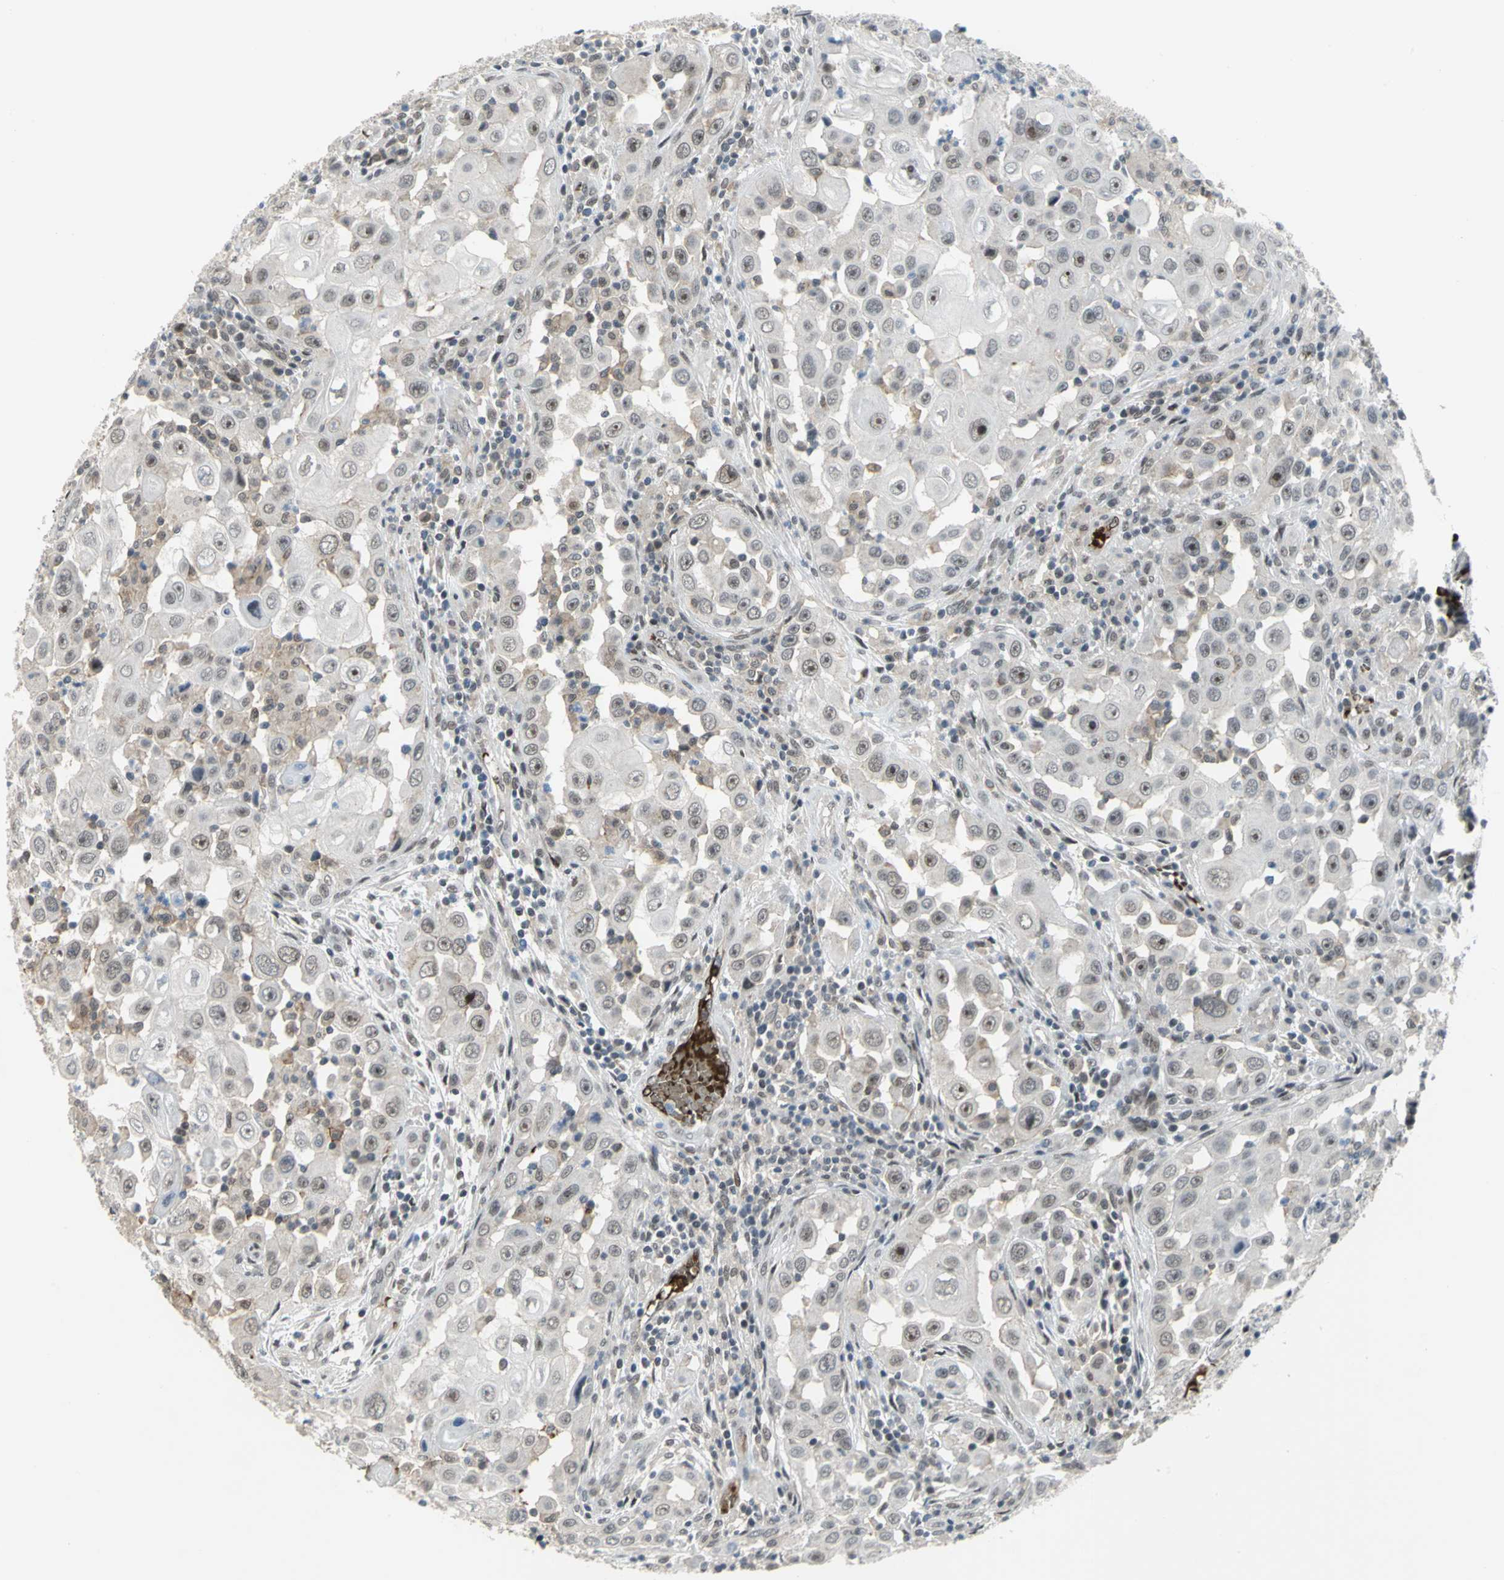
{"staining": {"intensity": "weak", "quantity": "25%-75%", "location": "nuclear"}, "tissue": "head and neck cancer", "cell_type": "Tumor cells", "image_type": "cancer", "snomed": [{"axis": "morphology", "description": "Carcinoma, NOS"}, {"axis": "topography", "description": "Head-Neck"}], "caption": "Head and neck cancer (carcinoma) tissue exhibits weak nuclear expression in approximately 25%-75% of tumor cells", "gene": "GLI3", "patient": {"sex": "male", "age": 87}}